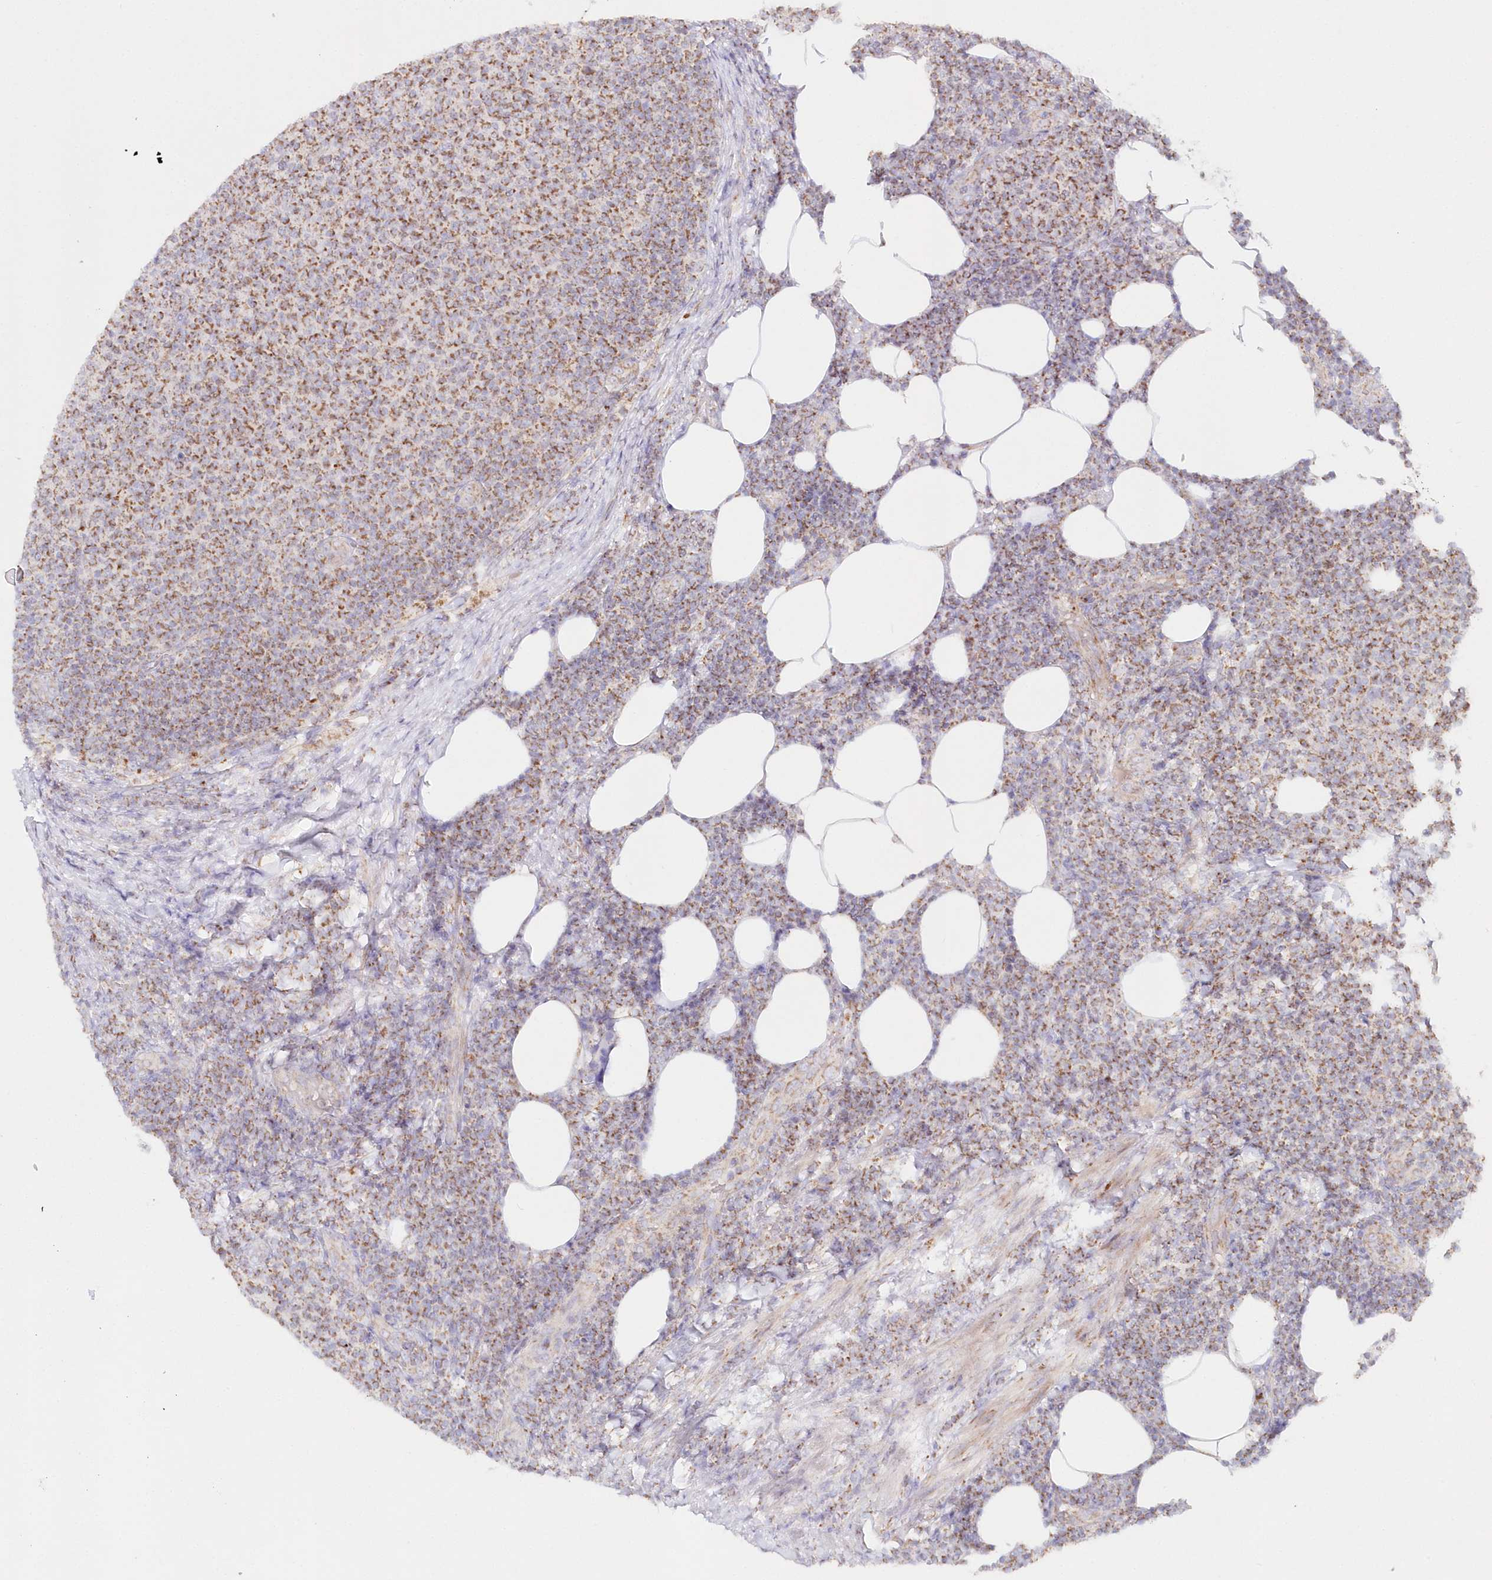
{"staining": {"intensity": "moderate", "quantity": ">75%", "location": "cytoplasmic/membranous"}, "tissue": "lymphoma", "cell_type": "Tumor cells", "image_type": "cancer", "snomed": [{"axis": "morphology", "description": "Malignant lymphoma, non-Hodgkin's type, Low grade"}, {"axis": "topography", "description": "Lymph node"}], "caption": "This is a histology image of IHC staining of malignant lymphoma, non-Hodgkin's type (low-grade), which shows moderate staining in the cytoplasmic/membranous of tumor cells.", "gene": "DNA2", "patient": {"sex": "male", "age": 66}}